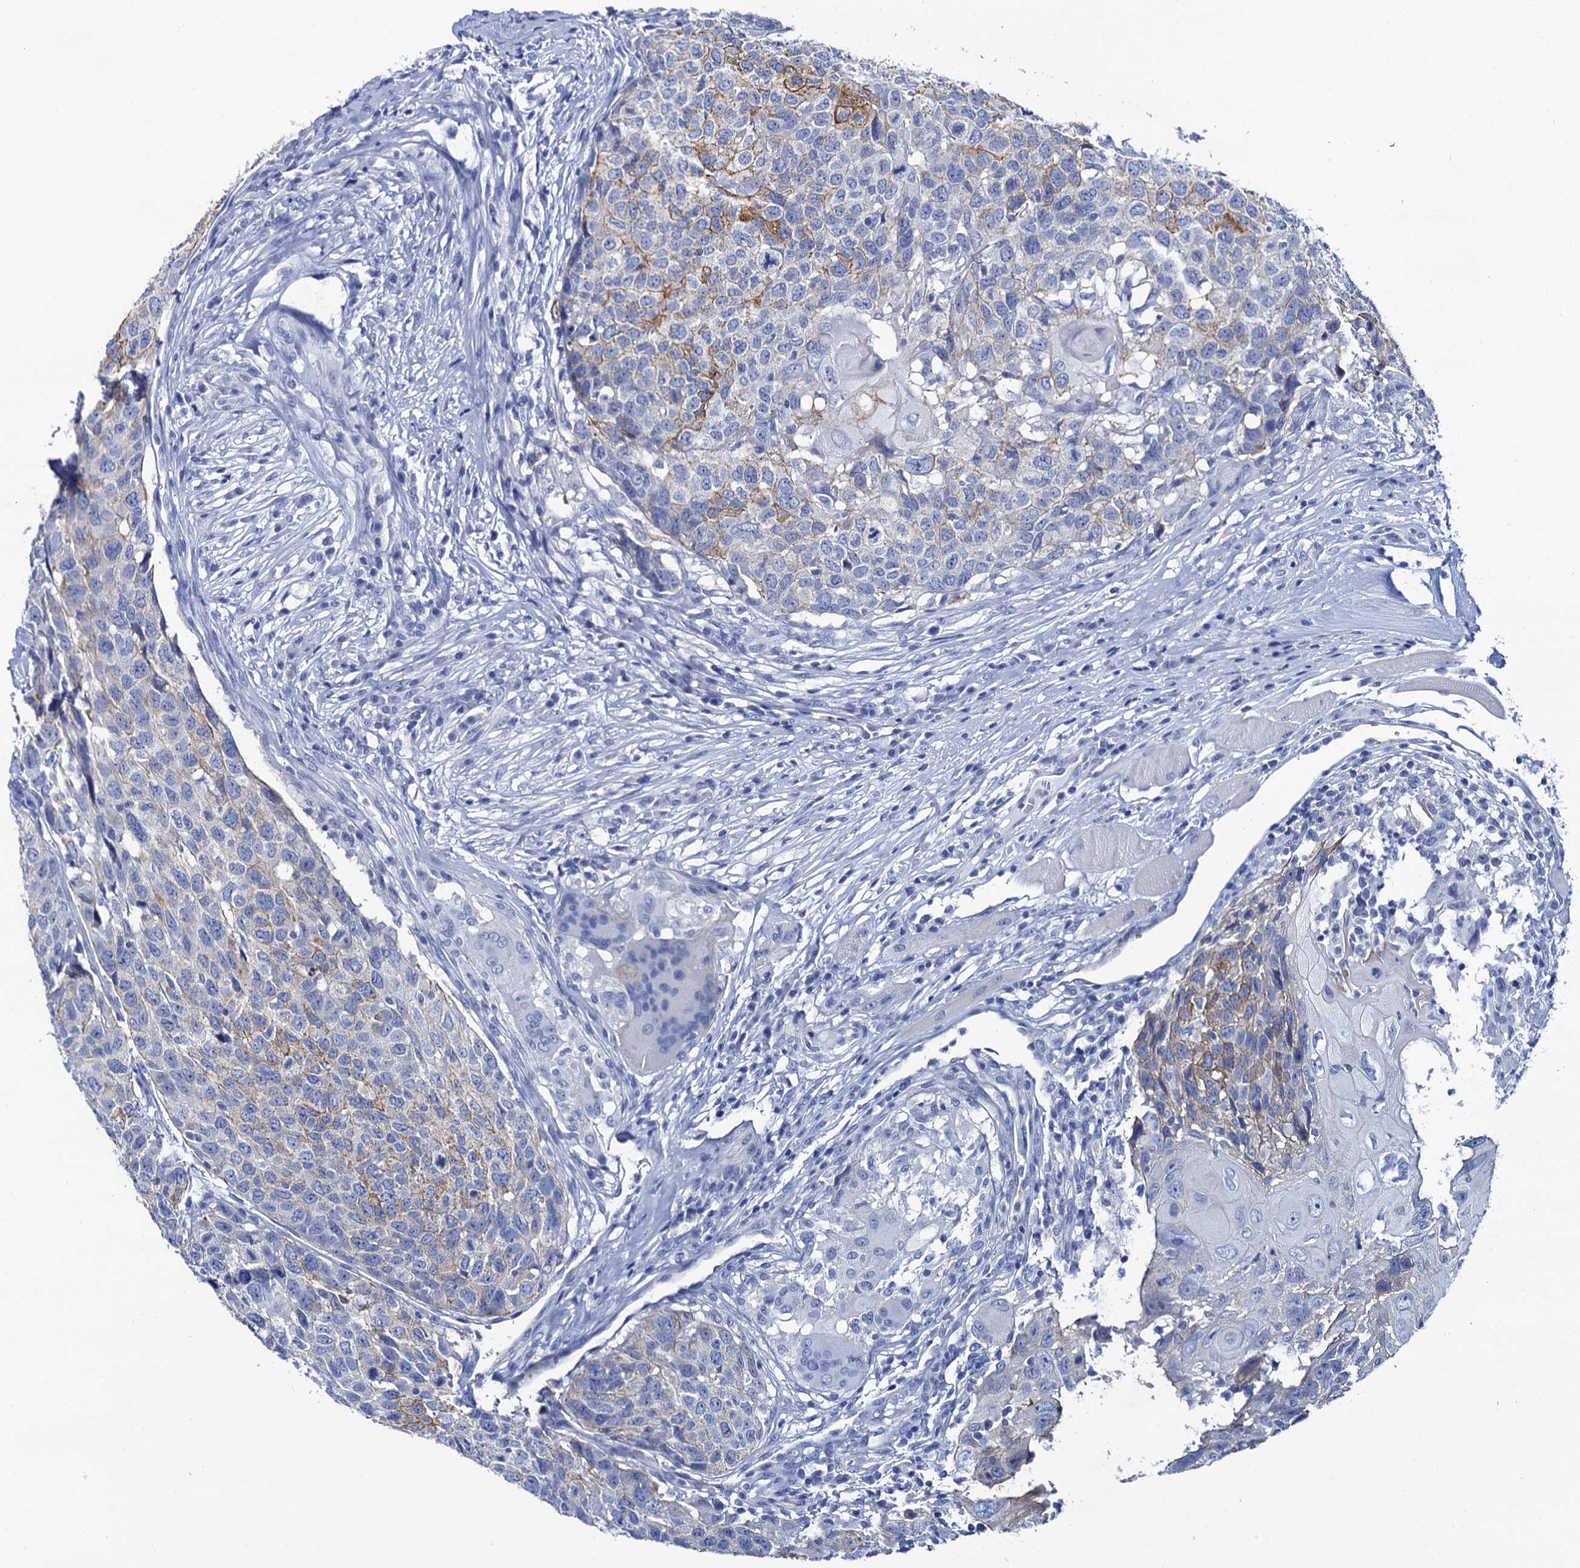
{"staining": {"intensity": "moderate", "quantity": "<25%", "location": "cytoplasmic/membranous"}, "tissue": "head and neck cancer", "cell_type": "Tumor cells", "image_type": "cancer", "snomed": [{"axis": "morphology", "description": "Squamous cell carcinoma, NOS"}, {"axis": "topography", "description": "Head-Neck"}], "caption": "An image of human squamous cell carcinoma (head and neck) stained for a protein displays moderate cytoplasmic/membranous brown staining in tumor cells. The staining is performed using DAB brown chromogen to label protein expression. The nuclei are counter-stained blue using hematoxylin.", "gene": "RAB3IP", "patient": {"sex": "male", "age": 66}}